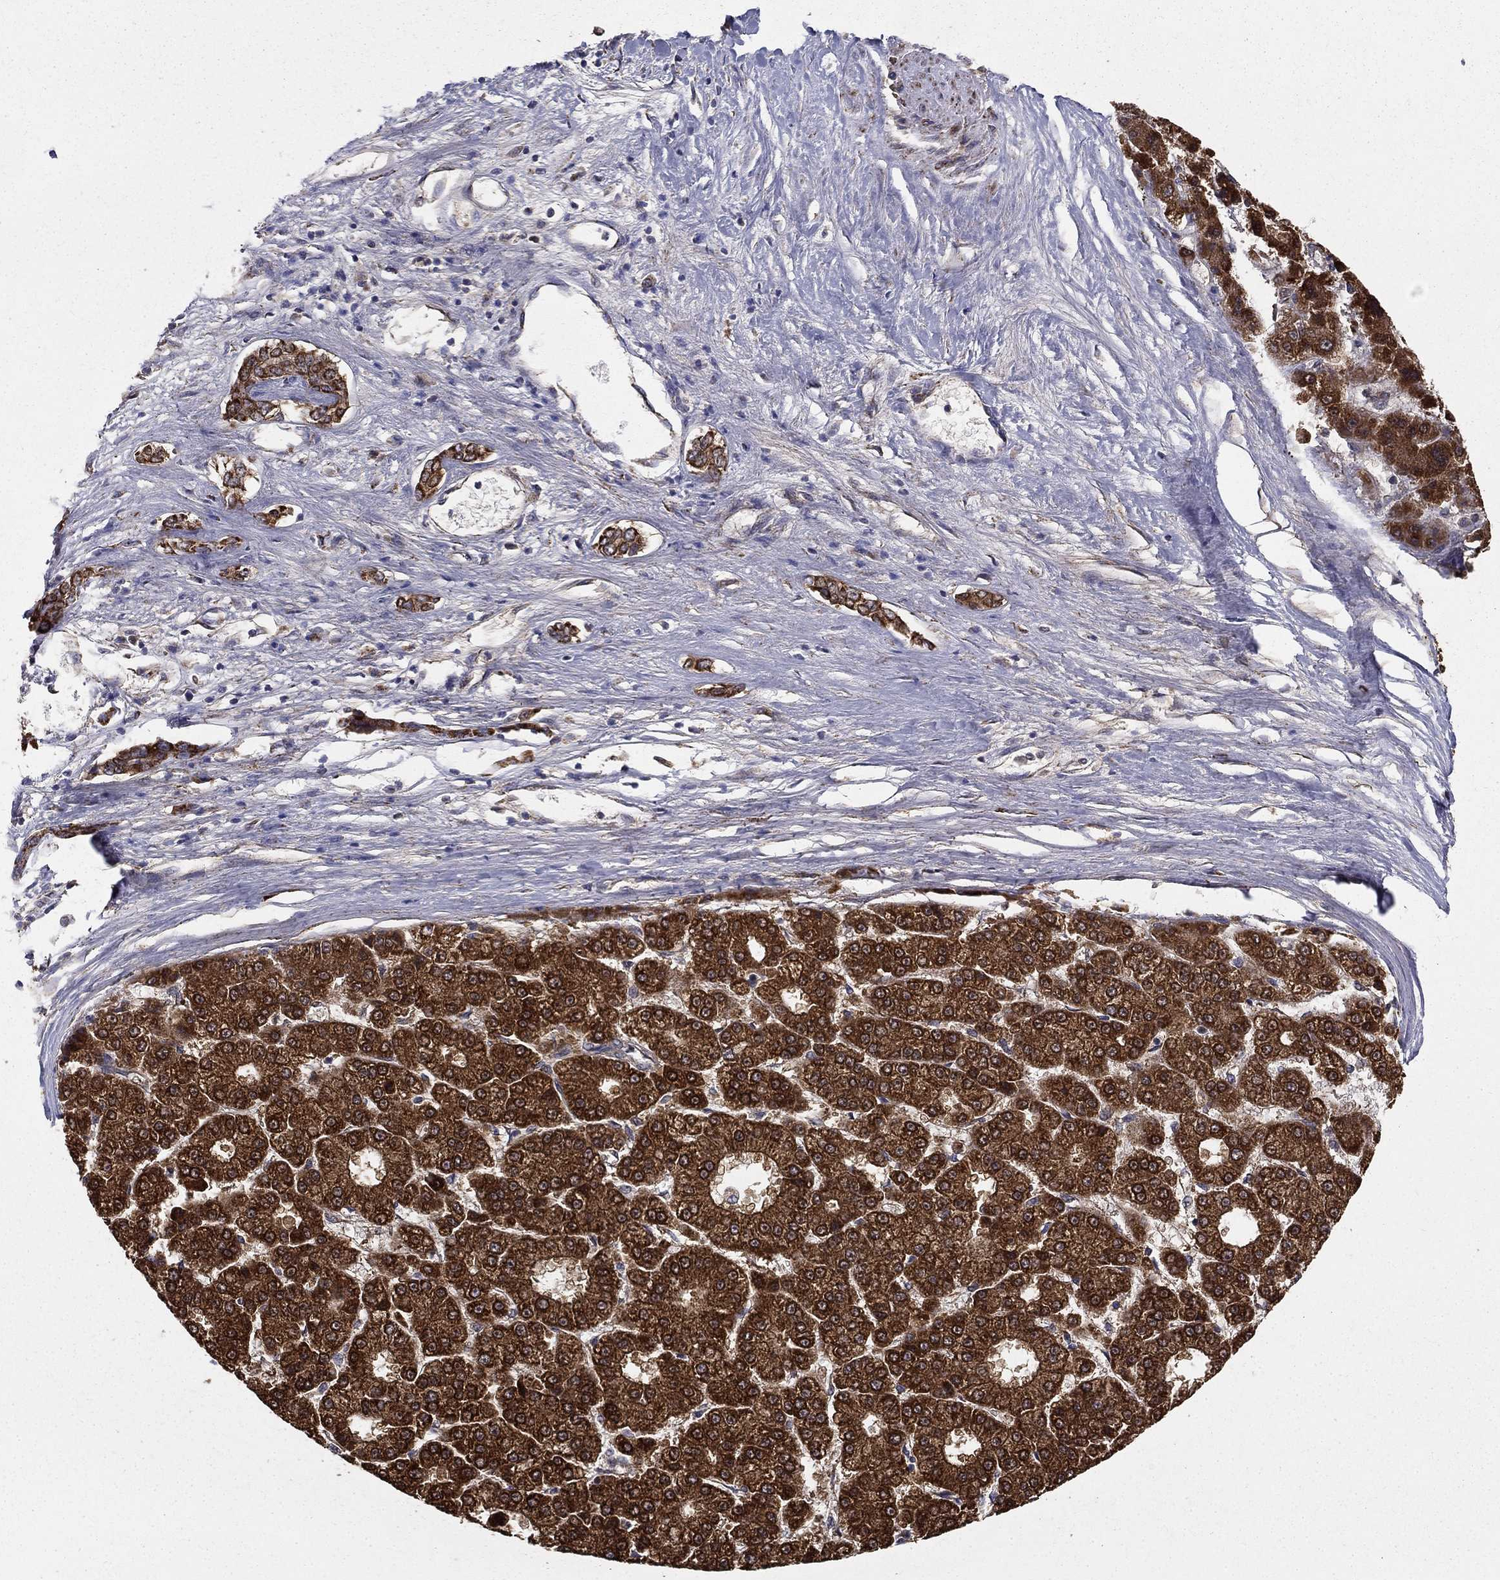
{"staining": {"intensity": "strong", "quantity": ">75%", "location": "cytoplasmic/membranous"}, "tissue": "liver cancer", "cell_type": "Tumor cells", "image_type": "cancer", "snomed": [{"axis": "morphology", "description": "Carcinoma, Hepatocellular, NOS"}, {"axis": "topography", "description": "Liver"}], "caption": "A high amount of strong cytoplasmic/membranous staining is seen in about >75% of tumor cells in liver hepatocellular carcinoma tissue. (DAB IHC, brown staining for protein, blue staining for nuclei).", "gene": "GCSH", "patient": {"sex": "male", "age": 70}}